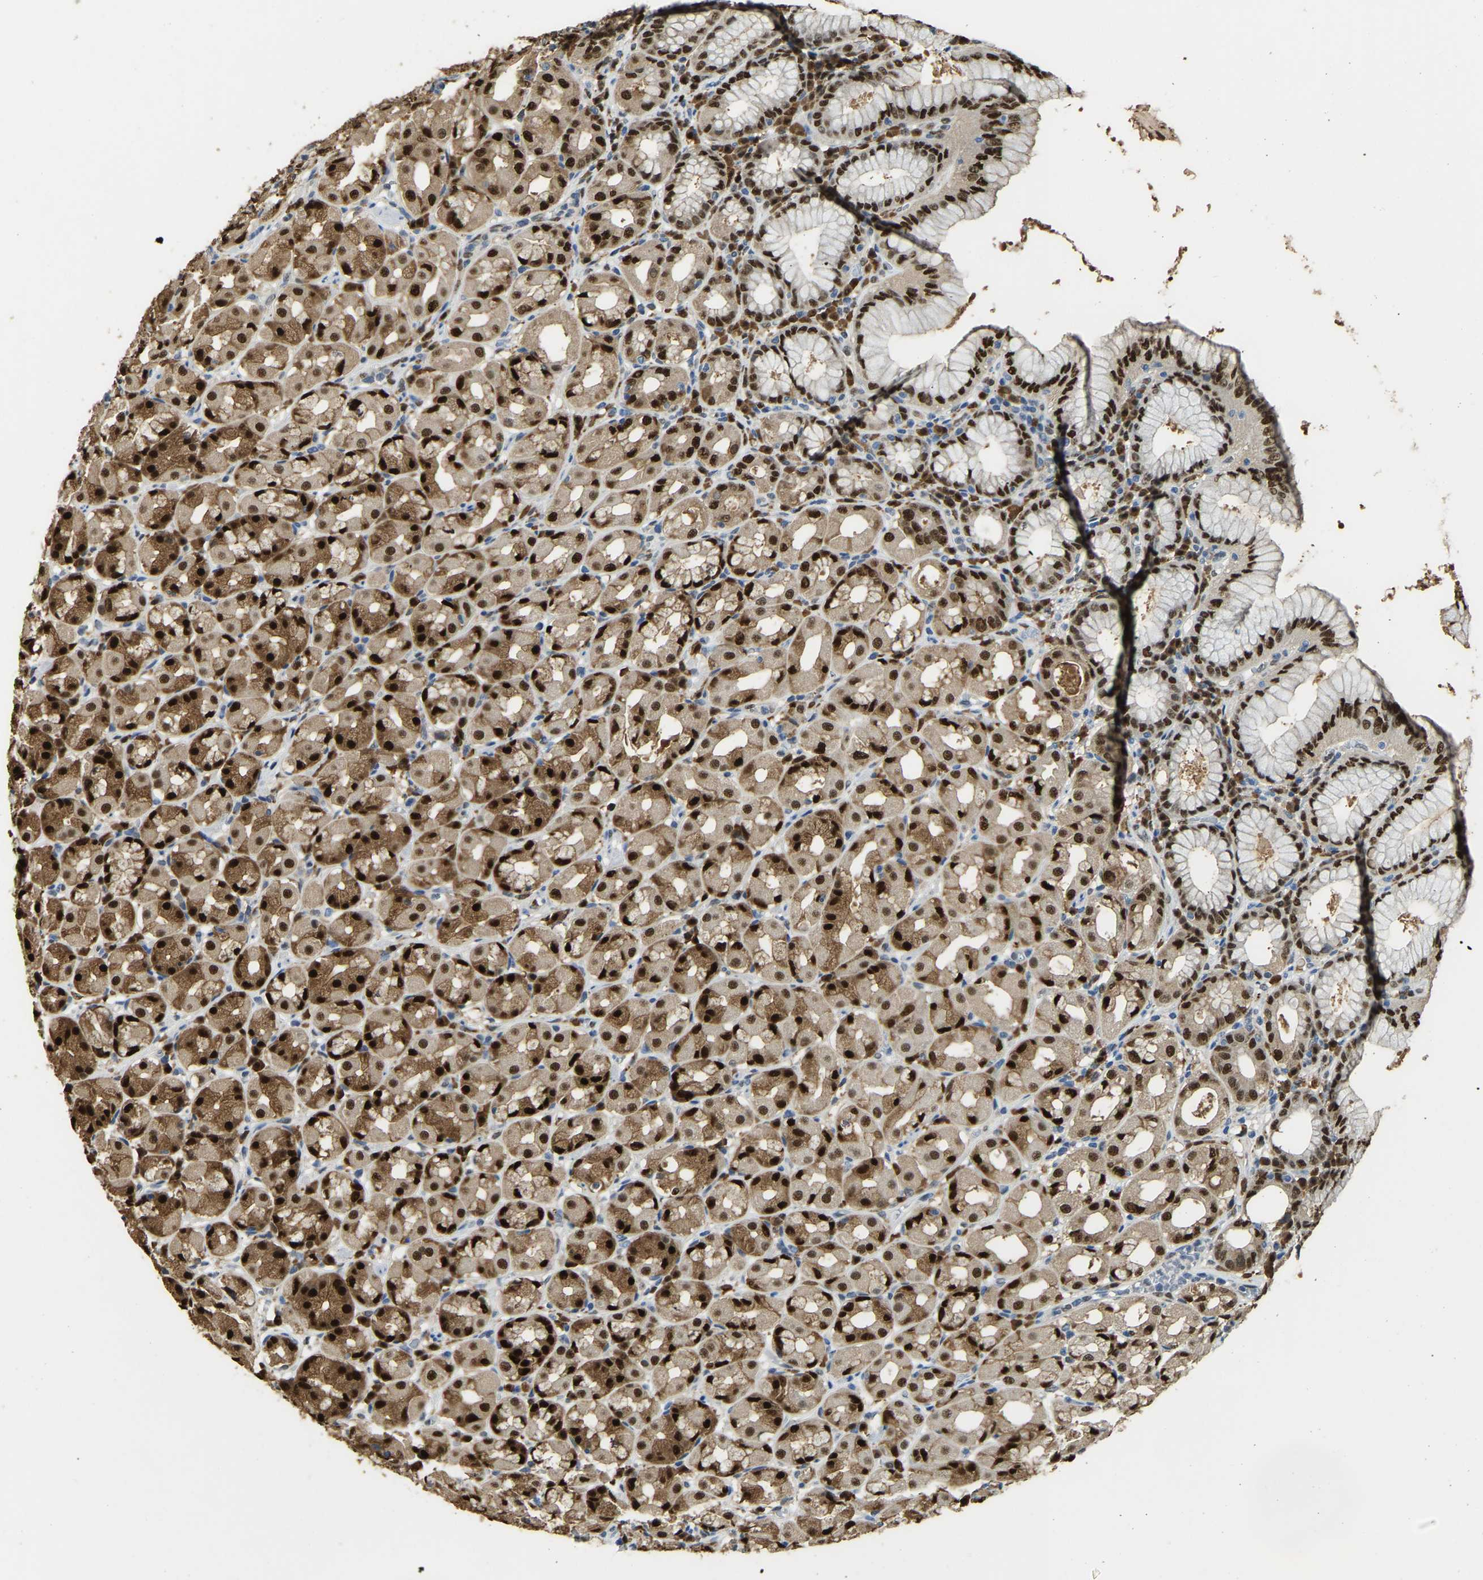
{"staining": {"intensity": "strong", "quantity": ">75%", "location": "cytoplasmic/membranous,nuclear"}, "tissue": "stomach", "cell_type": "Glandular cells", "image_type": "normal", "snomed": [{"axis": "morphology", "description": "Normal tissue, NOS"}, {"axis": "topography", "description": "Stomach"}, {"axis": "topography", "description": "Stomach, lower"}], "caption": "Brown immunohistochemical staining in normal human stomach shows strong cytoplasmic/membranous,nuclear staining in about >75% of glandular cells. (DAB (3,3'-diaminobenzidine) IHC, brown staining for protein, blue staining for nuclei).", "gene": "NANS", "patient": {"sex": "female", "age": 56}}